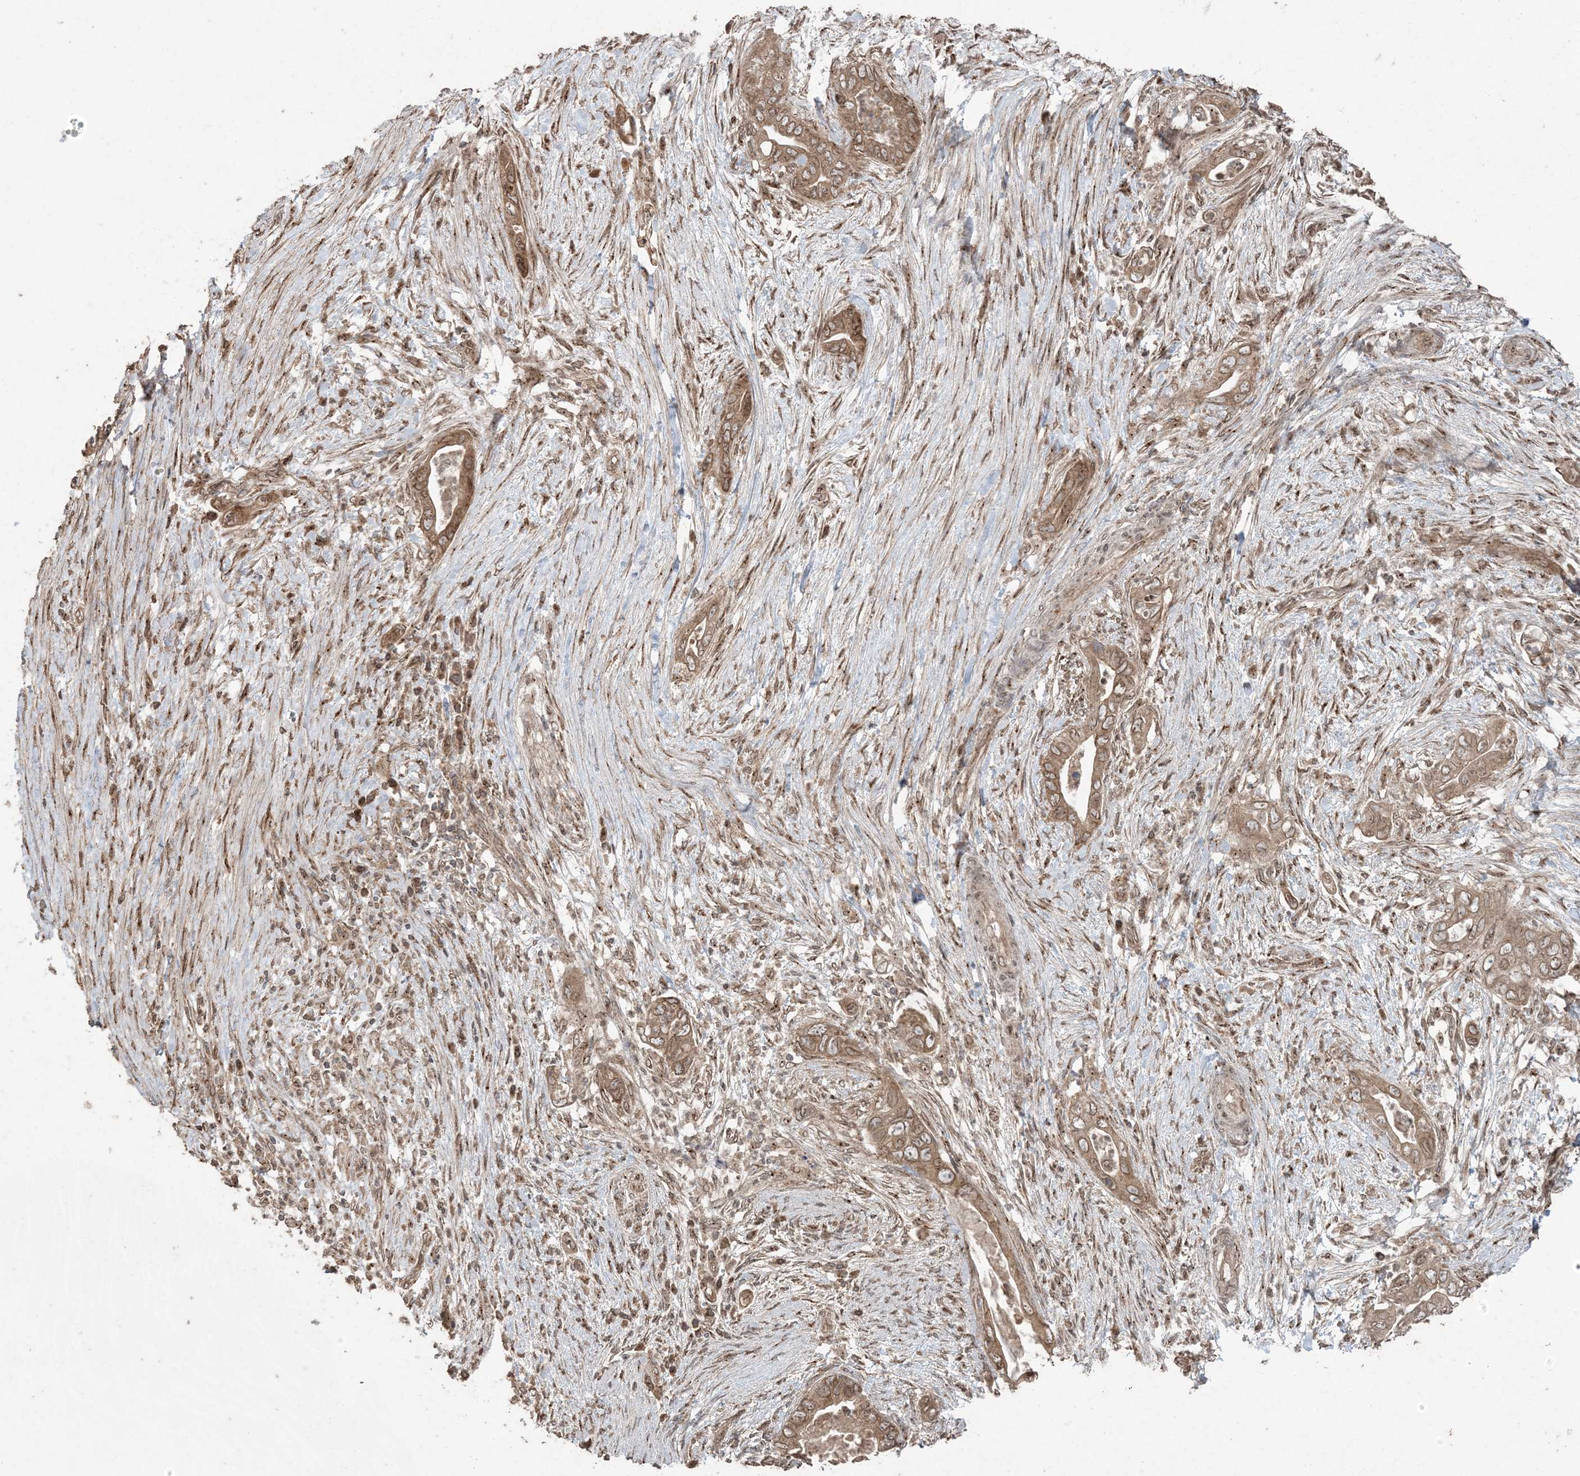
{"staining": {"intensity": "moderate", "quantity": ">75%", "location": "cytoplasmic/membranous"}, "tissue": "pancreatic cancer", "cell_type": "Tumor cells", "image_type": "cancer", "snomed": [{"axis": "morphology", "description": "Adenocarcinoma, NOS"}, {"axis": "topography", "description": "Pancreas"}], "caption": "Immunohistochemistry staining of pancreatic cancer, which demonstrates medium levels of moderate cytoplasmic/membranous staining in about >75% of tumor cells indicating moderate cytoplasmic/membranous protein expression. The staining was performed using DAB (3,3'-diaminobenzidine) (brown) for protein detection and nuclei were counterstained in hematoxylin (blue).", "gene": "DDX19B", "patient": {"sex": "male", "age": 75}}